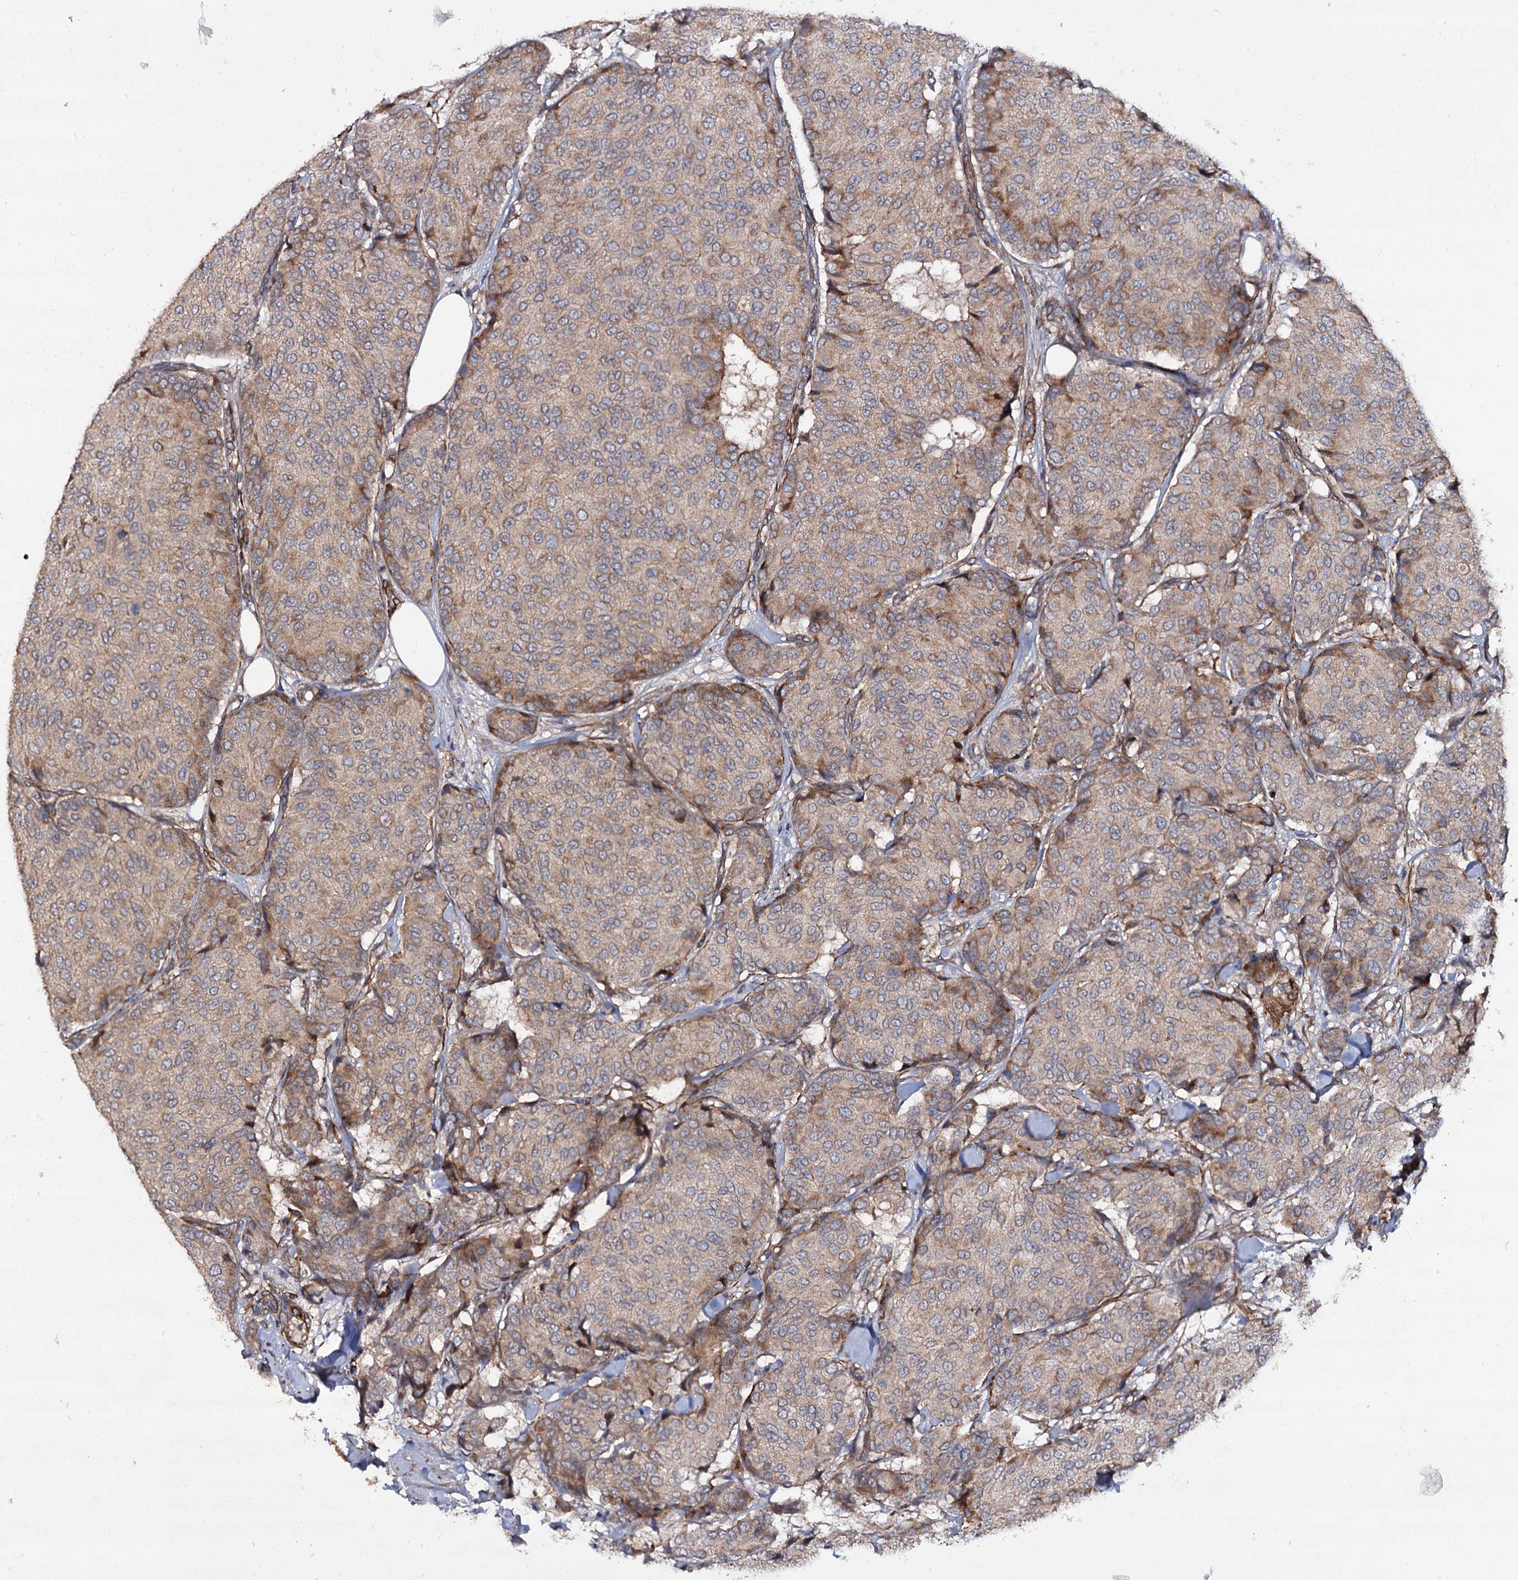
{"staining": {"intensity": "weak", "quantity": ">75%", "location": "cytoplasmic/membranous"}, "tissue": "breast cancer", "cell_type": "Tumor cells", "image_type": "cancer", "snomed": [{"axis": "morphology", "description": "Duct carcinoma"}, {"axis": "topography", "description": "Breast"}], "caption": "Immunohistochemistry (IHC) (DAB) staining of breast cancer (invasive ductal carcinoma) exhibits weak cytoplasmic/membranous protein expression in about >75% of tumor cells.", "gene": "ISM2", "patient": {"sex": "female", "age": 75}}